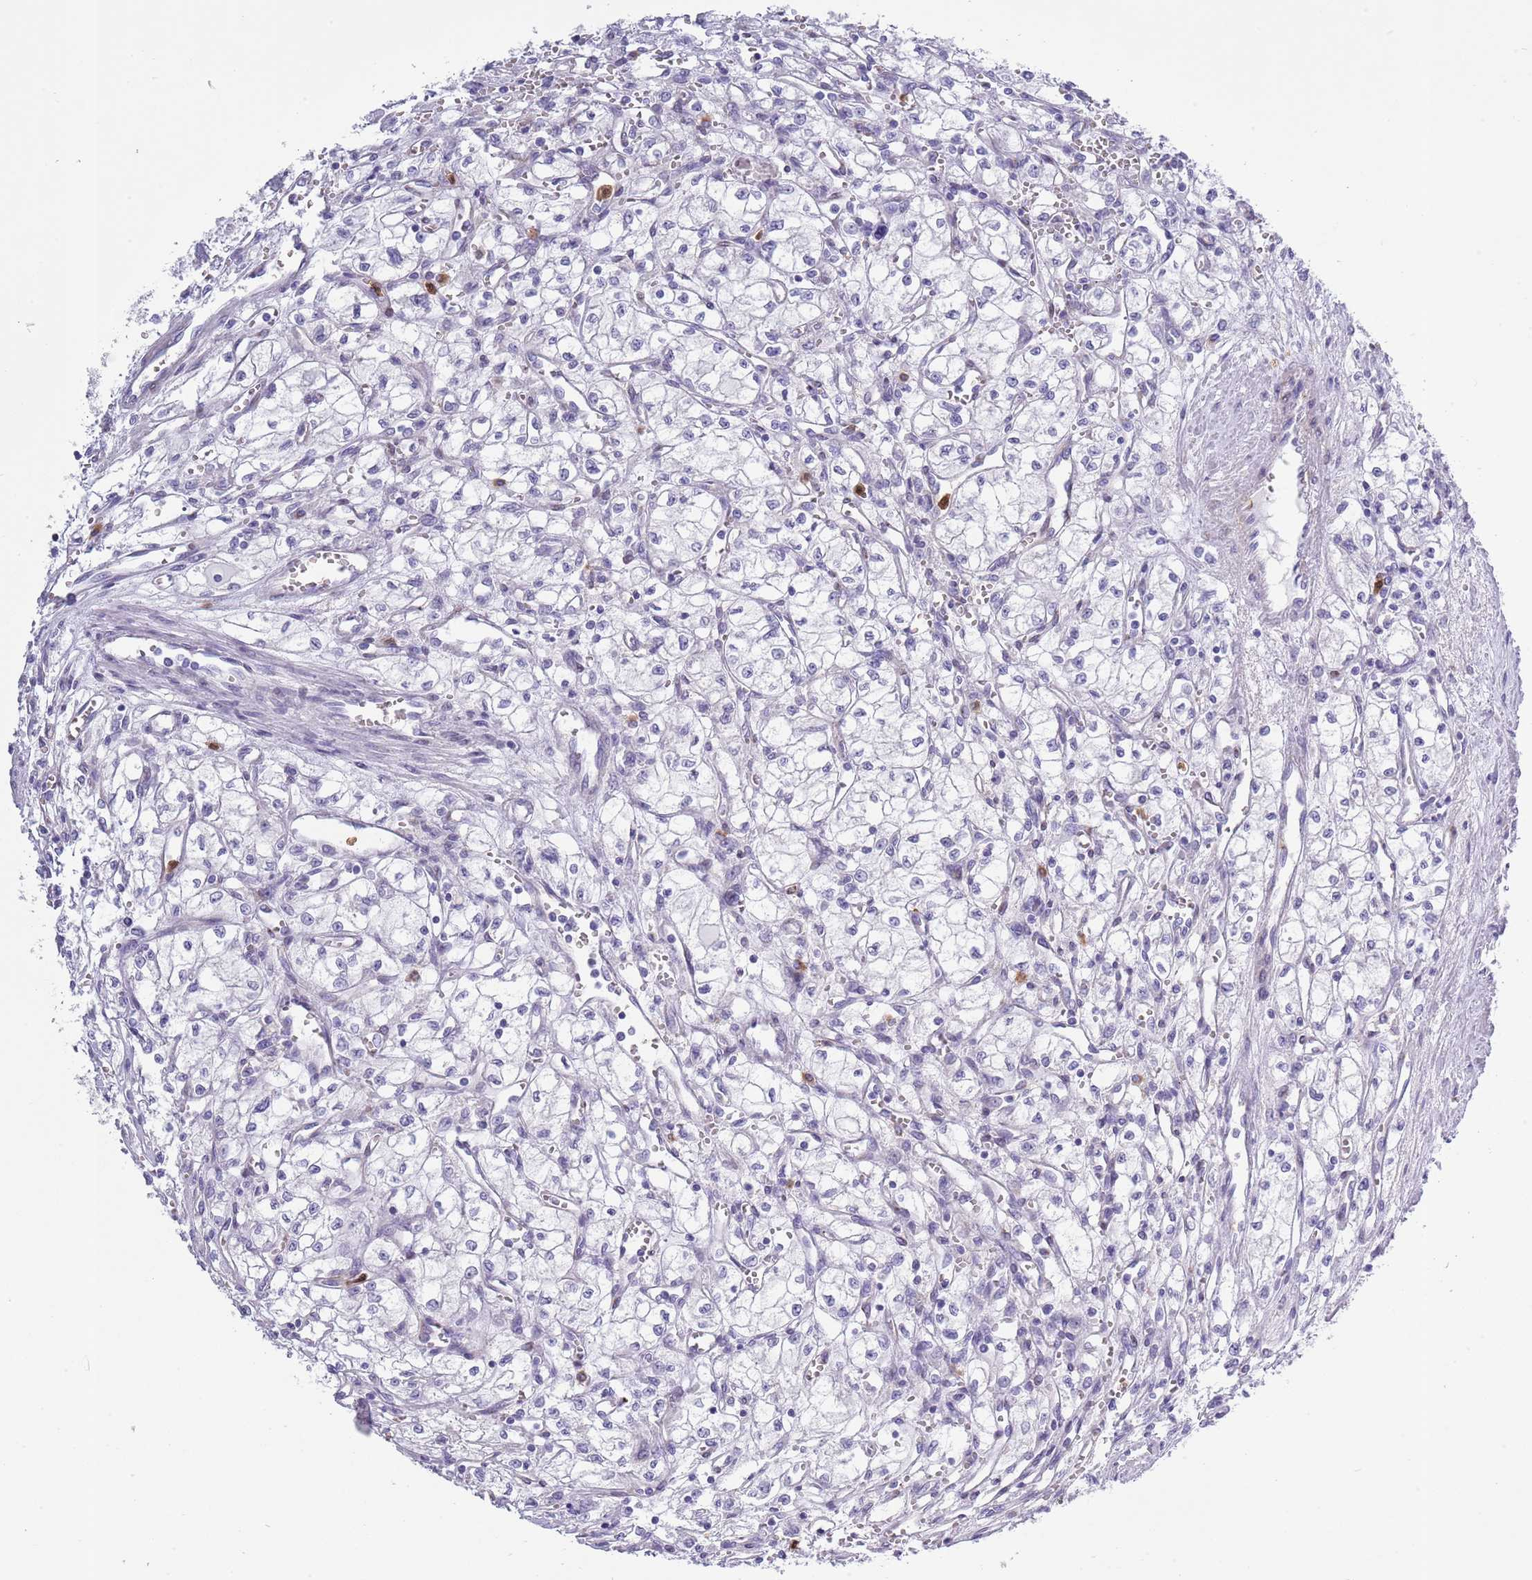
{"staining": {"intensity": "negative", "quantity": "none", "location": "none"}, "tissue": "renal cancer", "cell_type": "Tumor cells", "image_type": "cancer", "snomed": [{"axis": "morphology", "description": "Adenocarcinoma, NOS"}, {"axis": "topography", "description": "Kidney"}], "caption": "Immunohistochemistry (IHC) of renal cancer (adenocarcinoma) reveals no expression in tumor cells.", "gene": "ZFP2", "patient": {"sex": "male", "age": 59}}